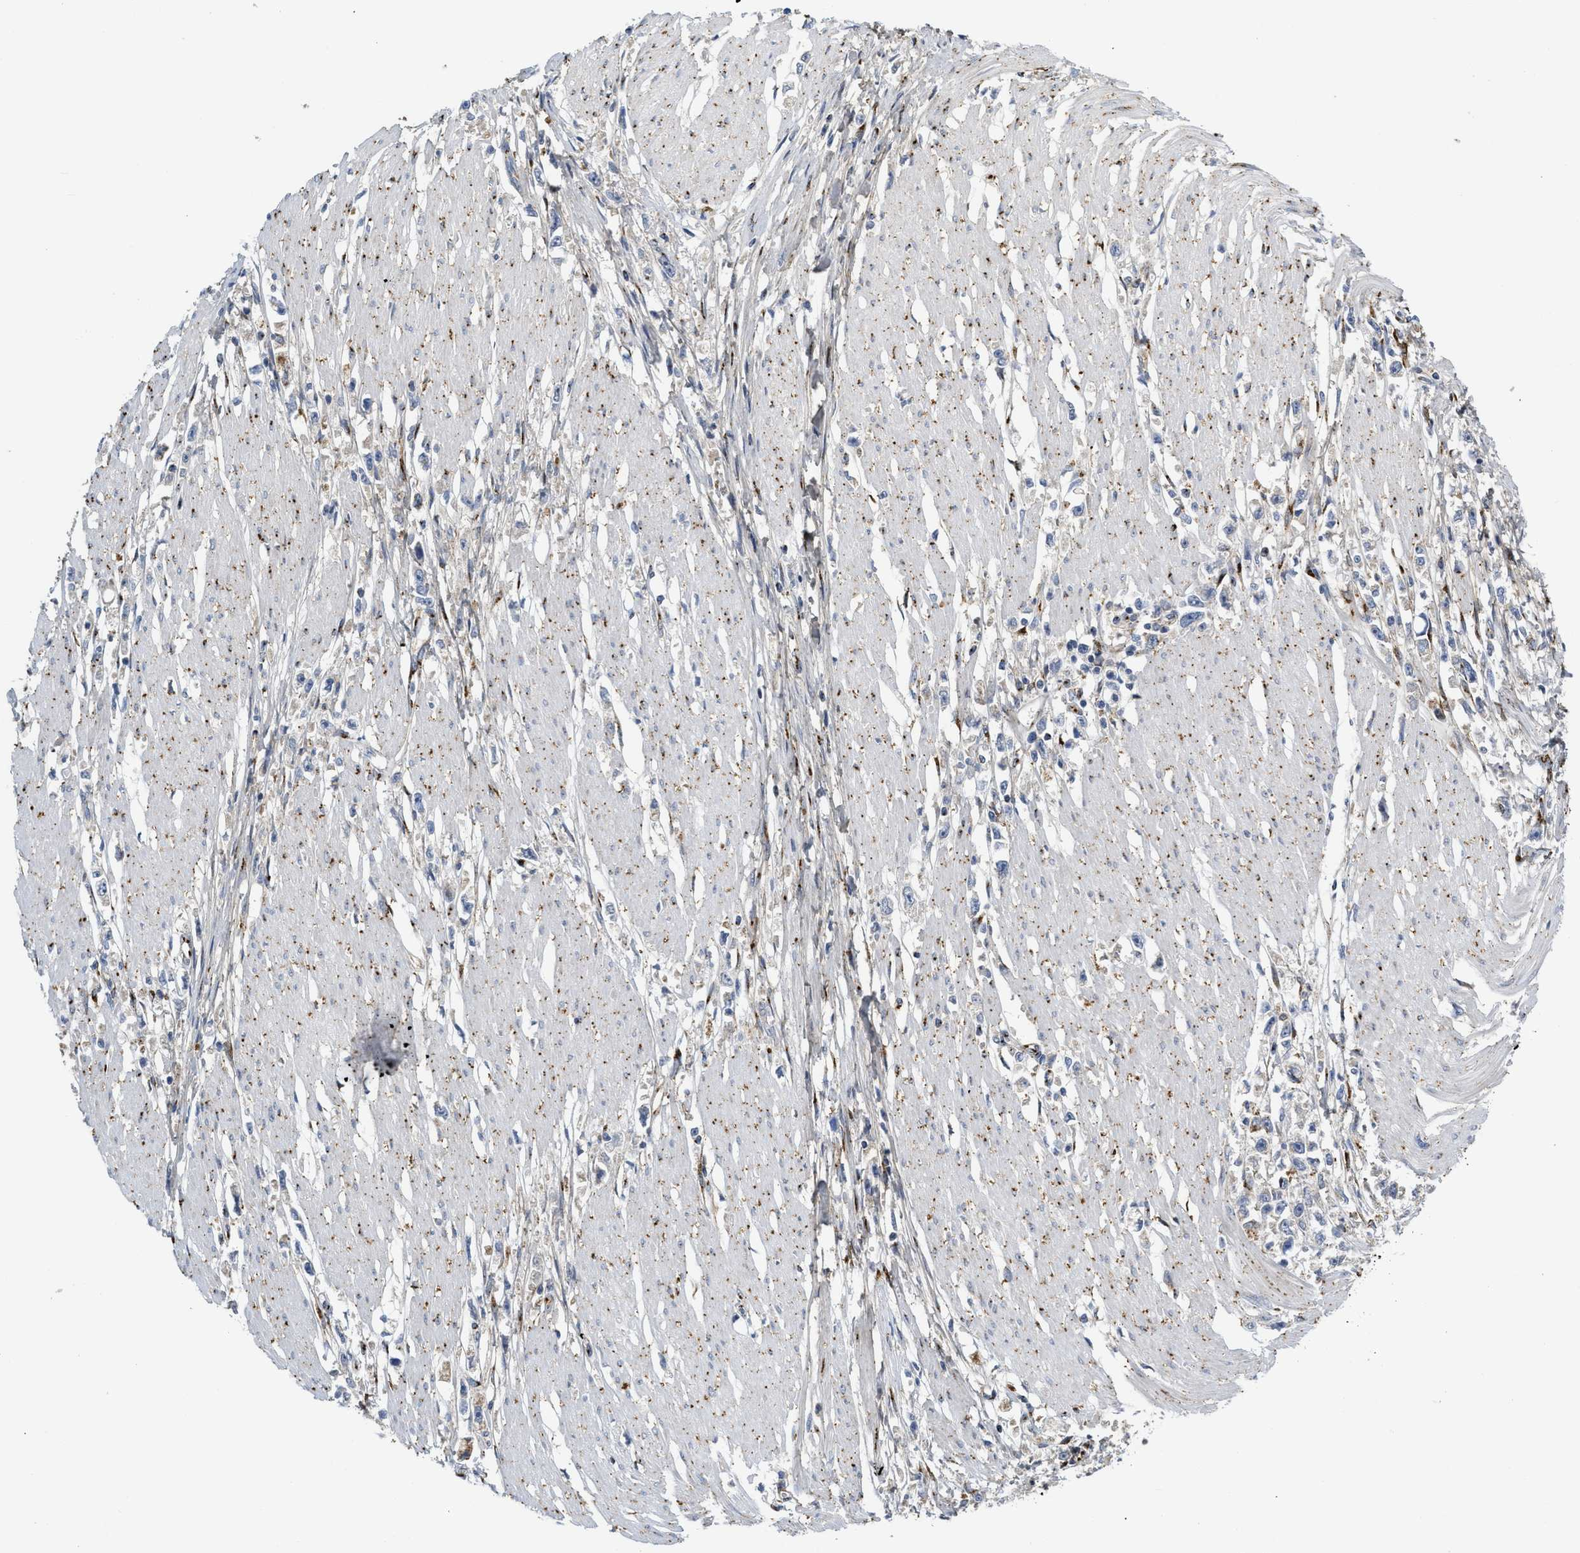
{"staining": {"intensity": "weak", "quantity": ">75%", "location": "cytoplasmic/membranous"}, "tissue": "stomach cancer", "cell_type": "Tumor cells", "image_type": "cancer", "snomed": [{"axis": "morphology", "description": "Adenocarcinoma, NOS"}, {"axis": "topography", "description": "Stomach"}], "caption": "An IHC micrograph of tumor tissue is shown. Protein staining in brown shows weak cytoplasmic/membranous positivity in adenocarcinoma (stomach) within tumor cells.", "gene": "ZNF70", "patient": {"sex": "female", "age": 59}}